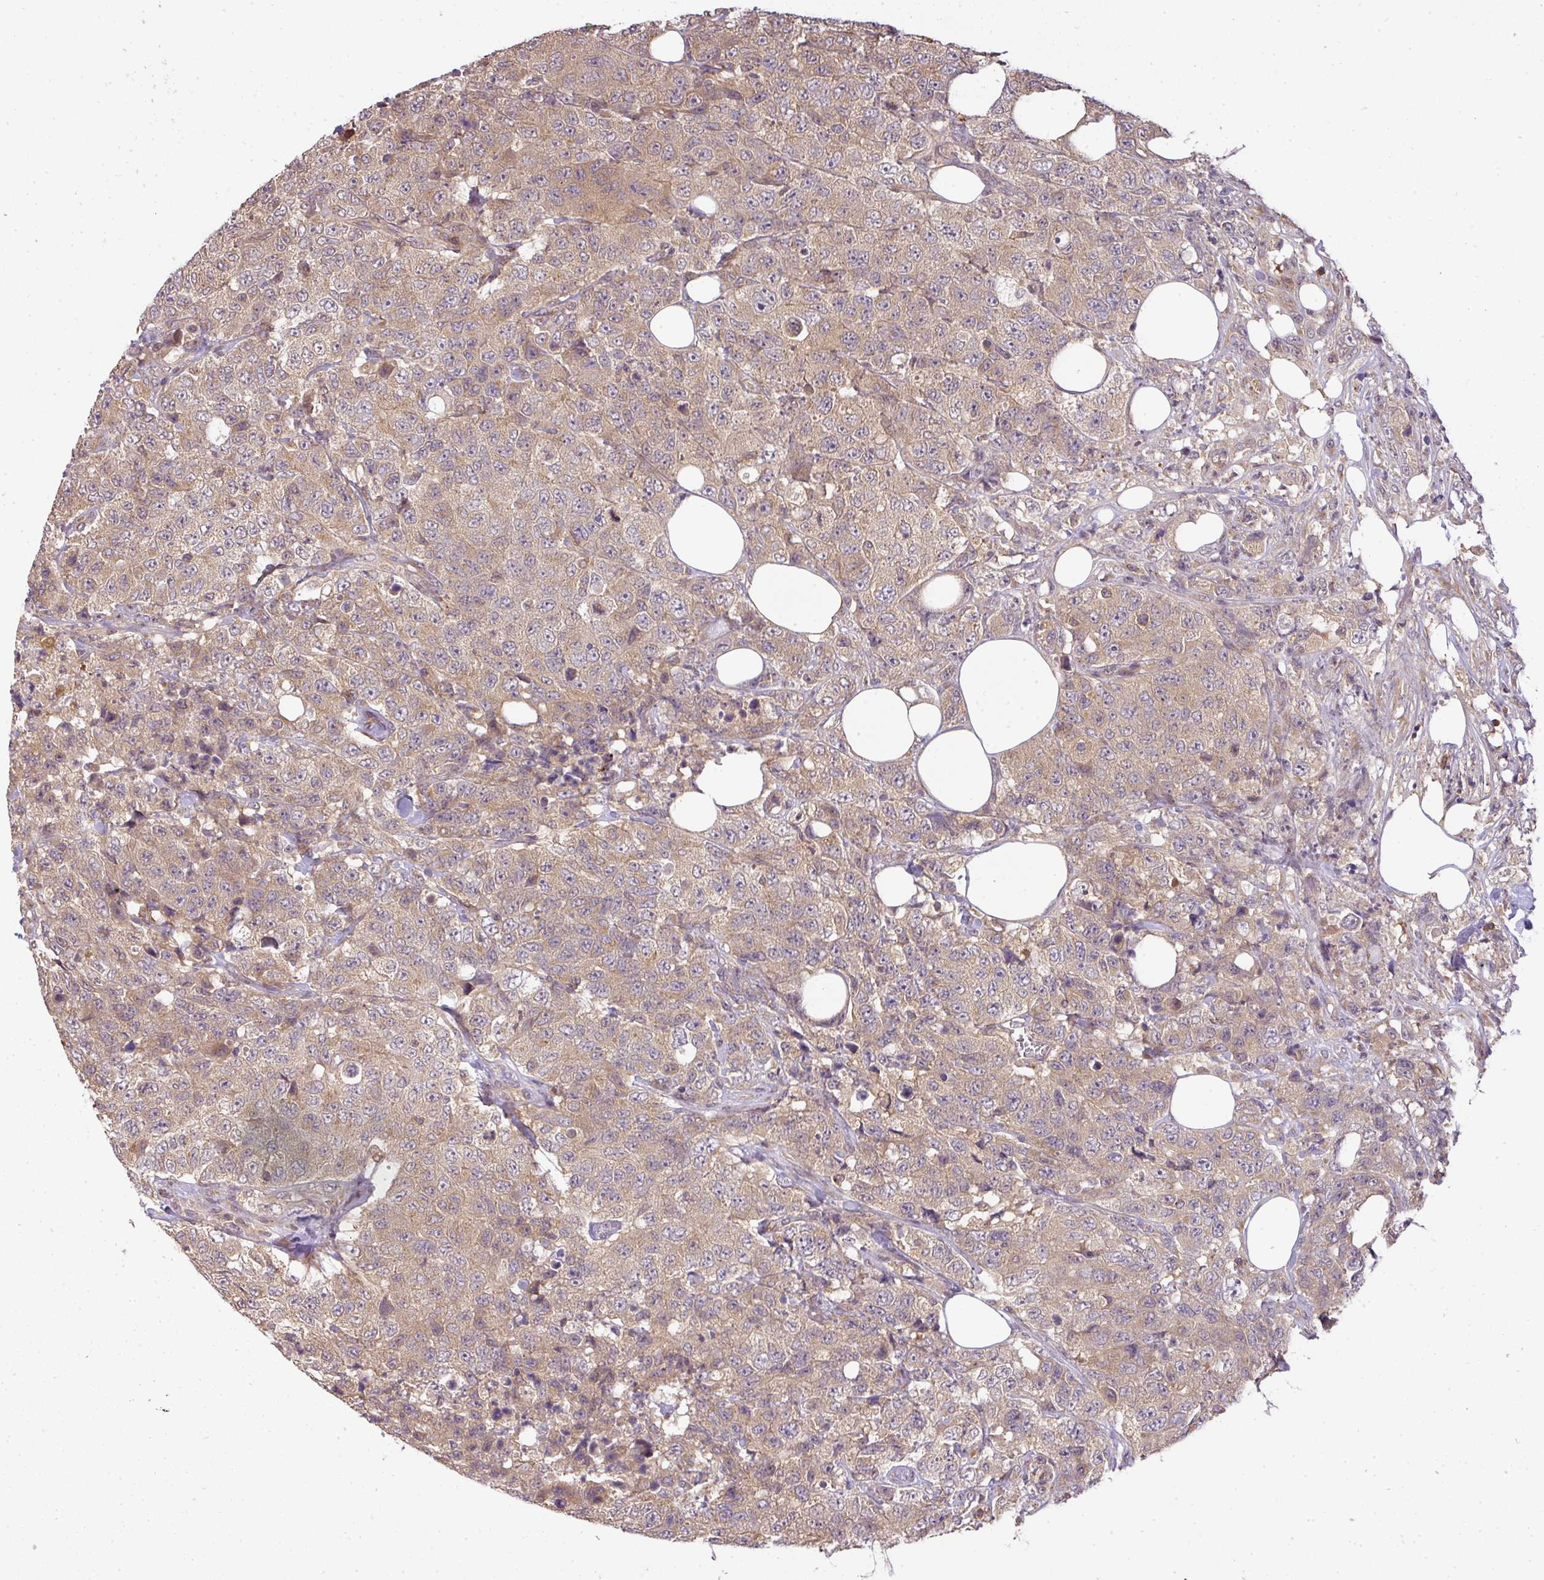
{"staining": {"intensity": "weak", "quantity": ">75%", "location": "cytoplasmic/membranous"}, "tissue": "urothelial cancer", "cell_type": "Tumor cells", "image_type": "cancer", "snomed": [{"axis": "morphology", "description": "Urothelial carcinoma, High grade"}, {"axis": "topography", "description": "Urinary bladder"}], "caption": "Brown immunohistochemical staining in human high-grade urothelial carcinoma shows weak cytoplasmic/membranous staining in approximately >75% of tumor cells.", "gene": "TCL1B", "patient": {"sex": "female", "age": 78}}